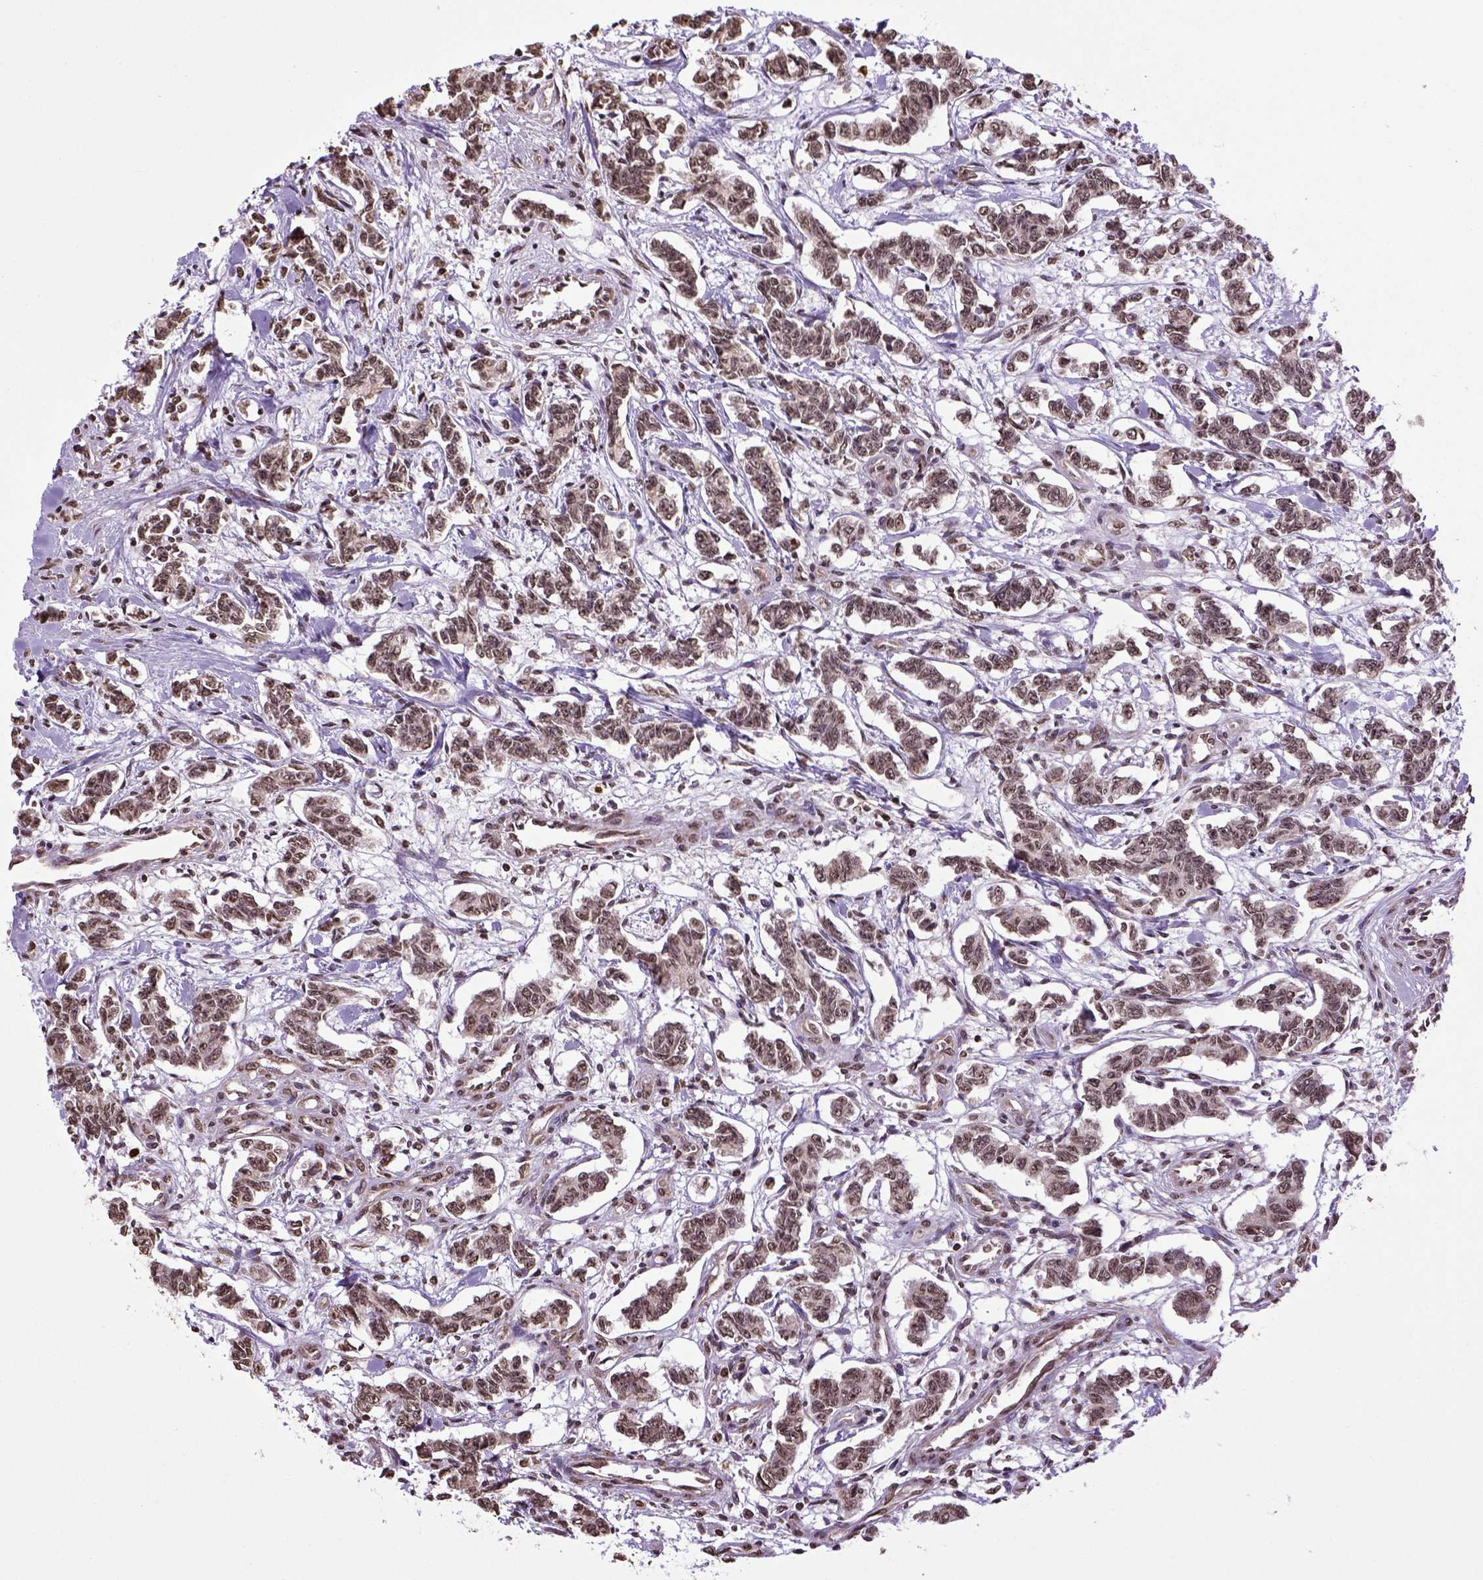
{"staining": {"intensity": "moderate", "quantity": ">75%", "location": "nuclear"}, "tissue": "carcinoid", "cell_type": "Tumor cells", "image_type": "cancer", "snomed": [{"axis": "morphology", "description": "Carcinoid, malignant, NOS"}, {"axis": "topography", "description": "Kidney"}], "caption": "Carcinoid was stained to show a protein in brown. There is medium levels of moderate nuclear staining in about >75% of tumor cells.", "gene": "ZNF75D", "patient": {"sex": "female", "age": 41}}